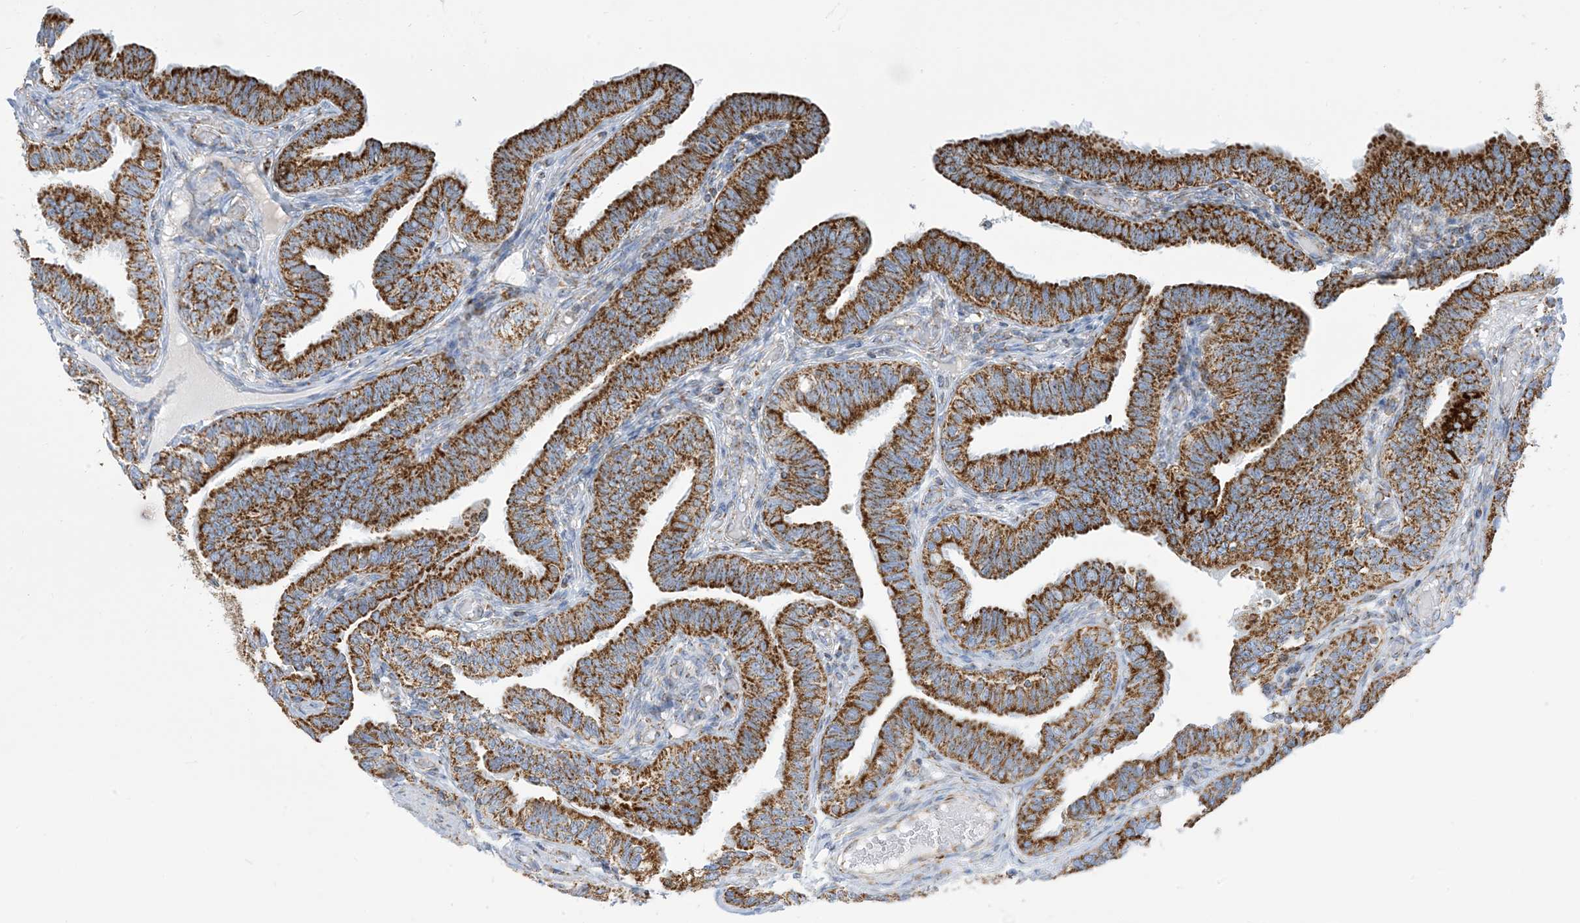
{"staining": {"intensity": "strong", "quantity": ">75%", "location": "cytoplasmic/membranous"}, "tissue": "fallopian tube", "cell_type": "Glandular cells", "image_type": "normal", "snomed": [{"axis": "morphology", "description": "Normal tissue, NOS"}, {"axis": "topography", "description": "Fallopian tube"}], "caption": "High-power microscopy captured an immunohistochemistry (IHC) photomicrograph of unremarkable fallopian tube, revealing strong cytoplasmic/membranous positivity in approximately >75% of glandular cells.", "gene": "SAMM50", "patient": {"sex": "female", "age": 39}}